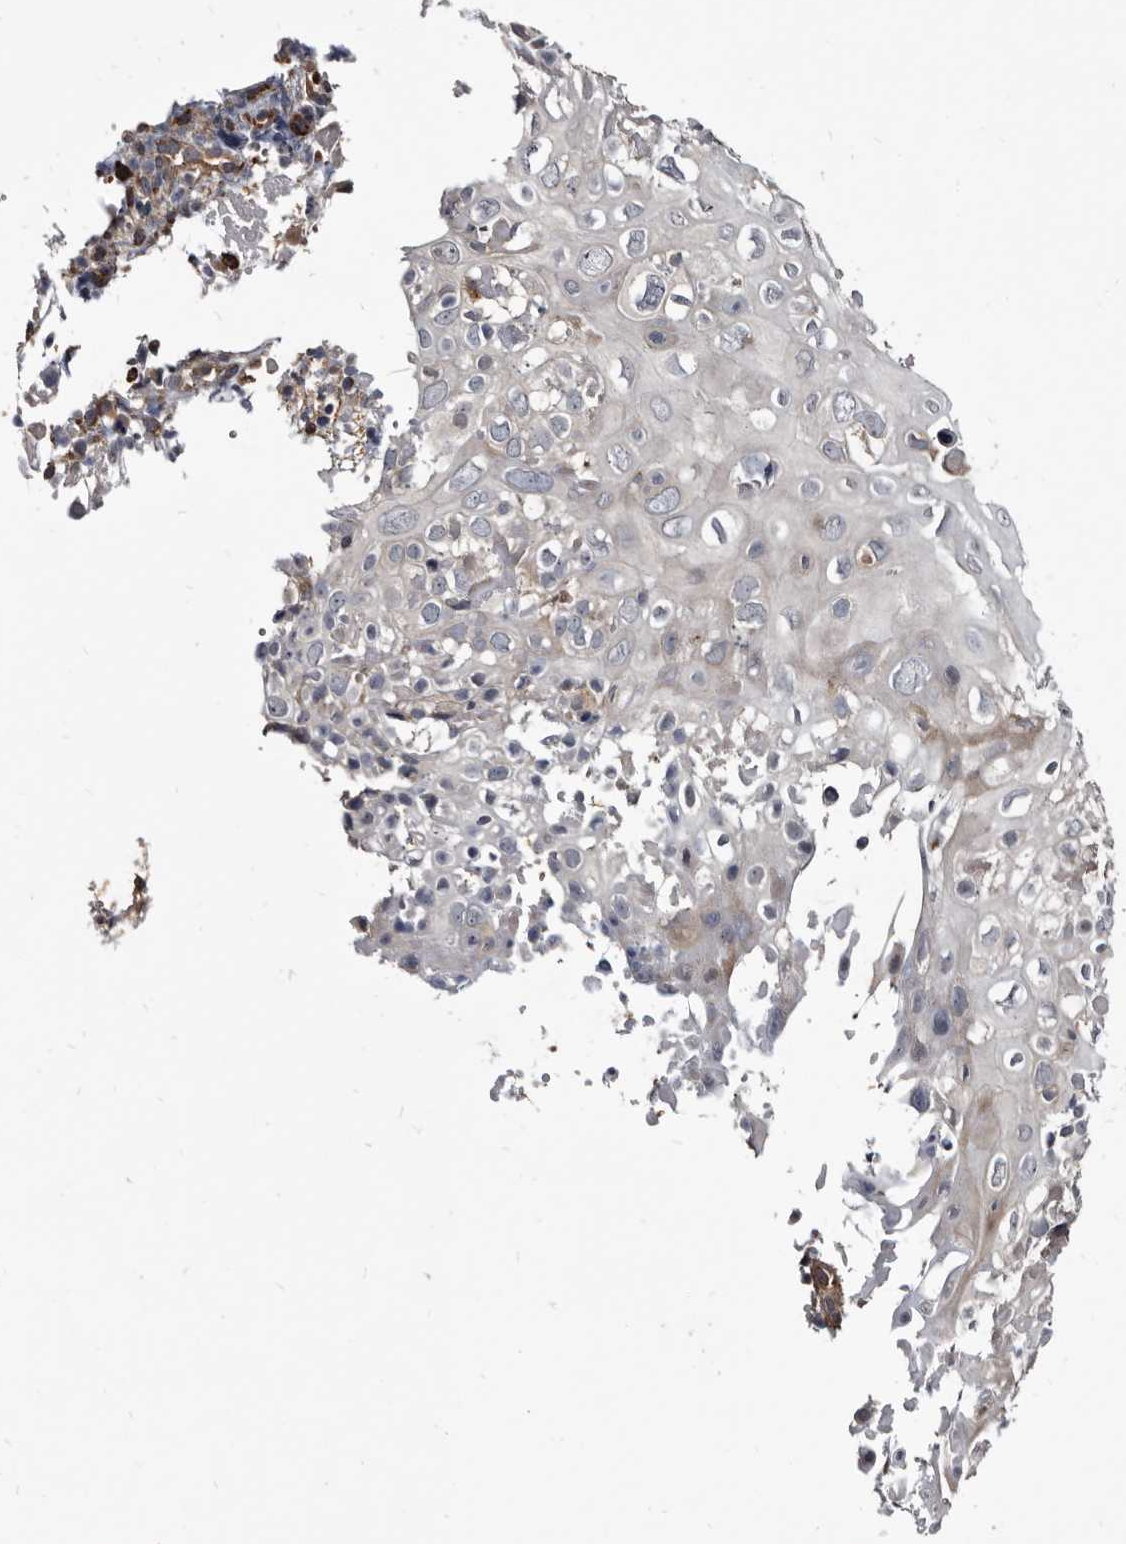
{"staining": {"intensity": "negative", "quantity": "none", "location": "none"}, "tissue": "cervical cancer", "cell_type": "Tumor cells", "image_type": "cancer", "snomed": [{"axis": "morphology", "description": "Squamous cell carcinoma, NOS"}, {"axis": "topography", "description": "Cervix"}], "caption": "Tumor cells show no significant protein expression in squamous cell carcinoma (cervical).", "gene": "CTSA", "patient": {"sex": "female", "age": 74}}